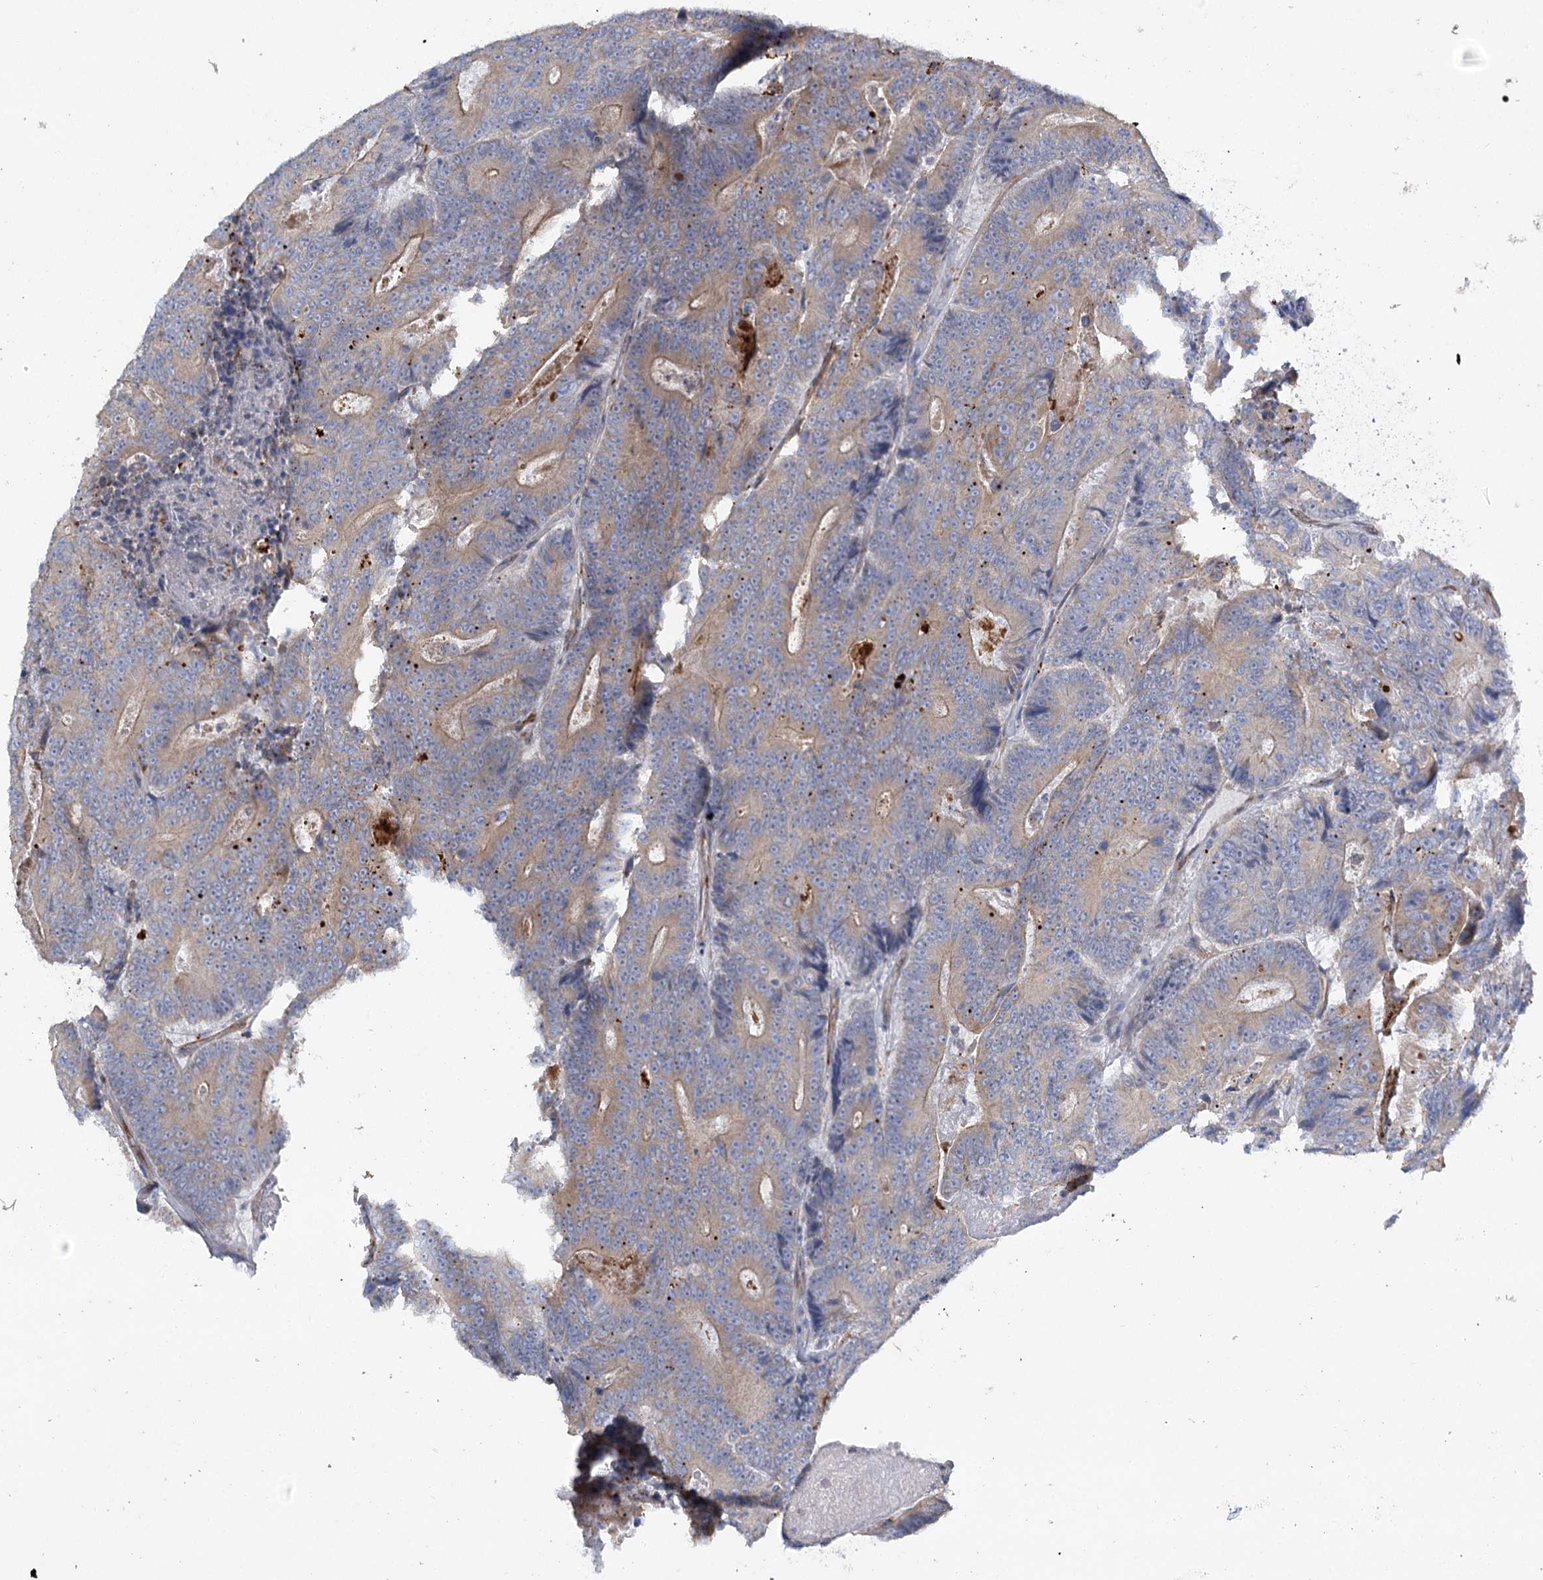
{"staining": {"intensity": "weak", "quantity": ">75%", "location": "cytoplasmic/membranous"}, "tissue": "colorectal cancer", "cell_type": "Tumor cells", "image_type": "cancer", "snomed": [{"axis": "morphology", "description": "Adenocarcinoma, NOS"}, {"axis": "topography", "description": "Colon"}], "caption": "Colorectal cancer (adenocarcinoma) stained with immunohistochemistry demonstrates weak cytoplasmic/membranous staining in about >75% of tumor cells. (DAB = brown stain, brightfield microscopy at high magnification).", "gene": "TMEM164", "patient": {"sex": "male", "age": 83}}